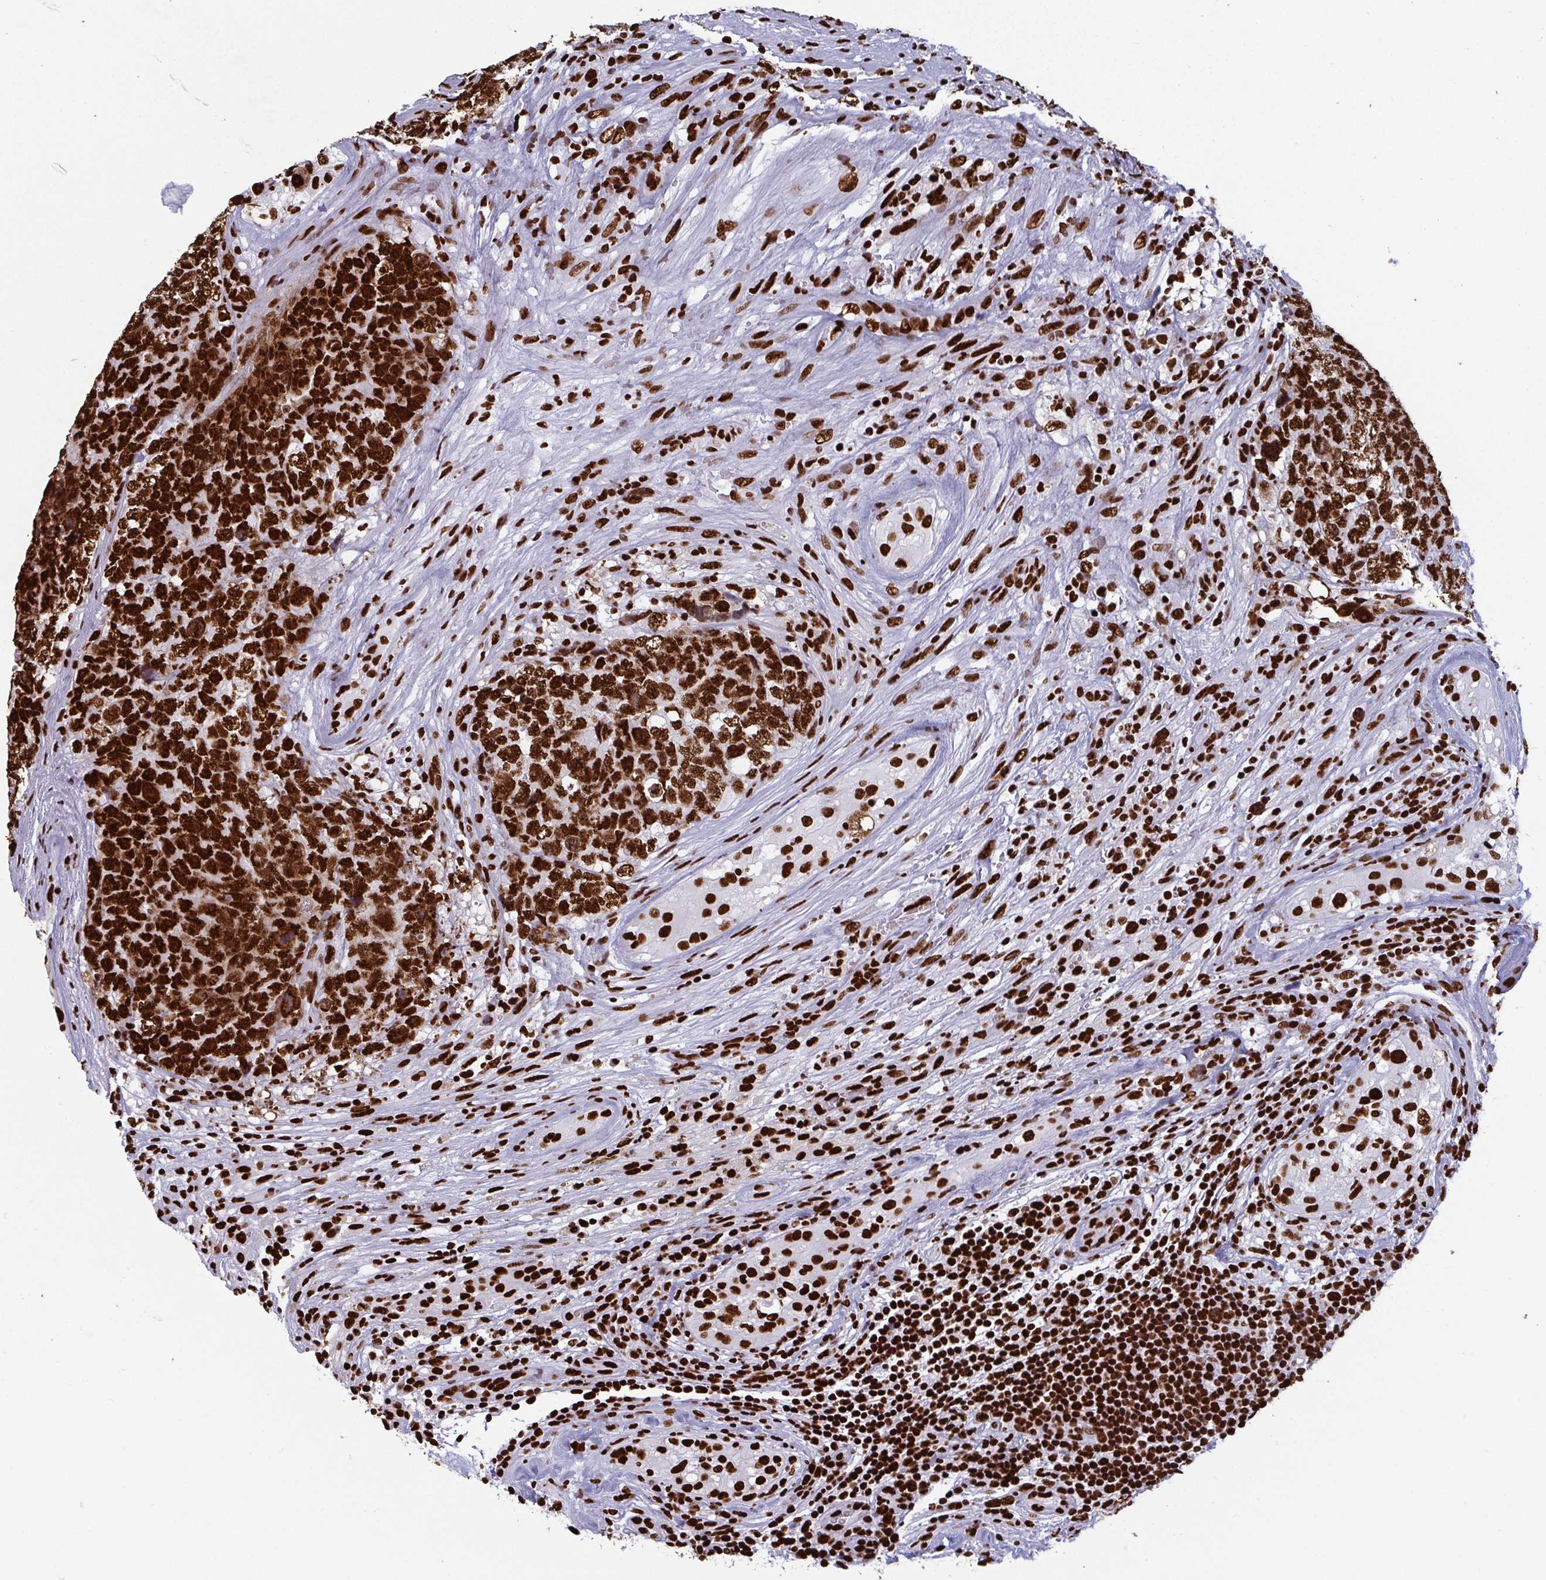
{"staining": {"intensity": "strong", "quantity": ">75%", "location": "nuclear"}, "tissue": "testis cancer", "cell_type": "Tumor cells", "image_type": "cancer", "snomed": [{"axis": "morphology", "description": "Seminoma, NOS"}, {"axis": "morphology", "description": "Teratoma, malignant, NOS"}, {"axis": "topography", "description": "Testis"}], "caption": "Testis cancer stained for a protein shows strong nuclear positivity in tumor cells. (IHC, brightfield microscopy, high magnification).", "gene": "GAR1", "patient": {"sex": "male", "age": 34}}